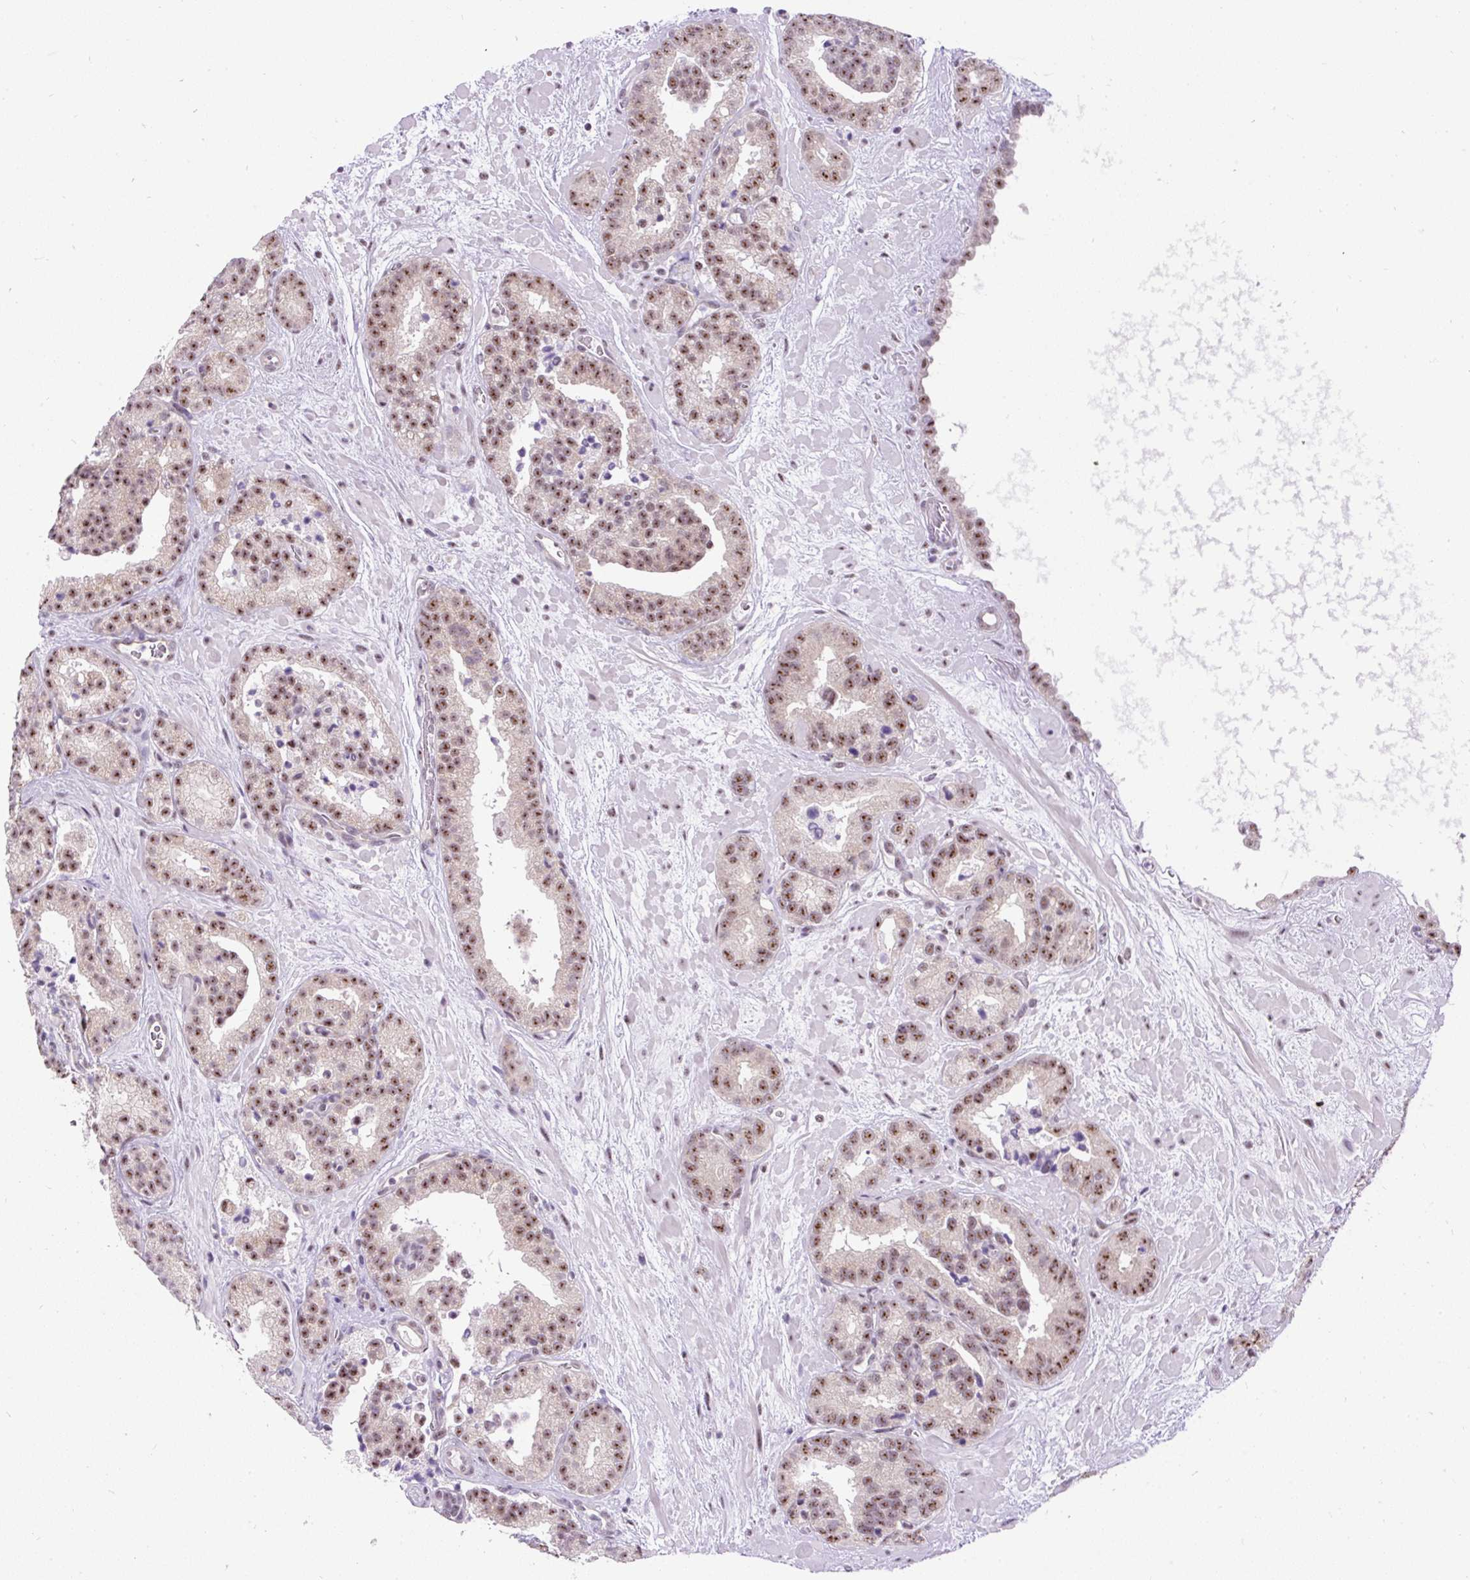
{"staining": {"intensity": "moderate", "quantity": ">75%", "location": "nuclear"}, "tissue": "prostate cancer", "cell_type": "Tumor cells", "image_type": "cancer", "snomed": [{"axis": "morphology", "description": "Adenocarcinoma, High grade"}, {"axis": "topography", "description": "Prostate"}], "caption": "An IHC micrograph of neoplastic tissue is shown. Protein staining in brown shows moderate nuclear positivity in prostate cancer (high-grade adenocarcinoma) within tumor cells.", "gene": "SMC5", "patient": {"sex": "male", "age": 66}}